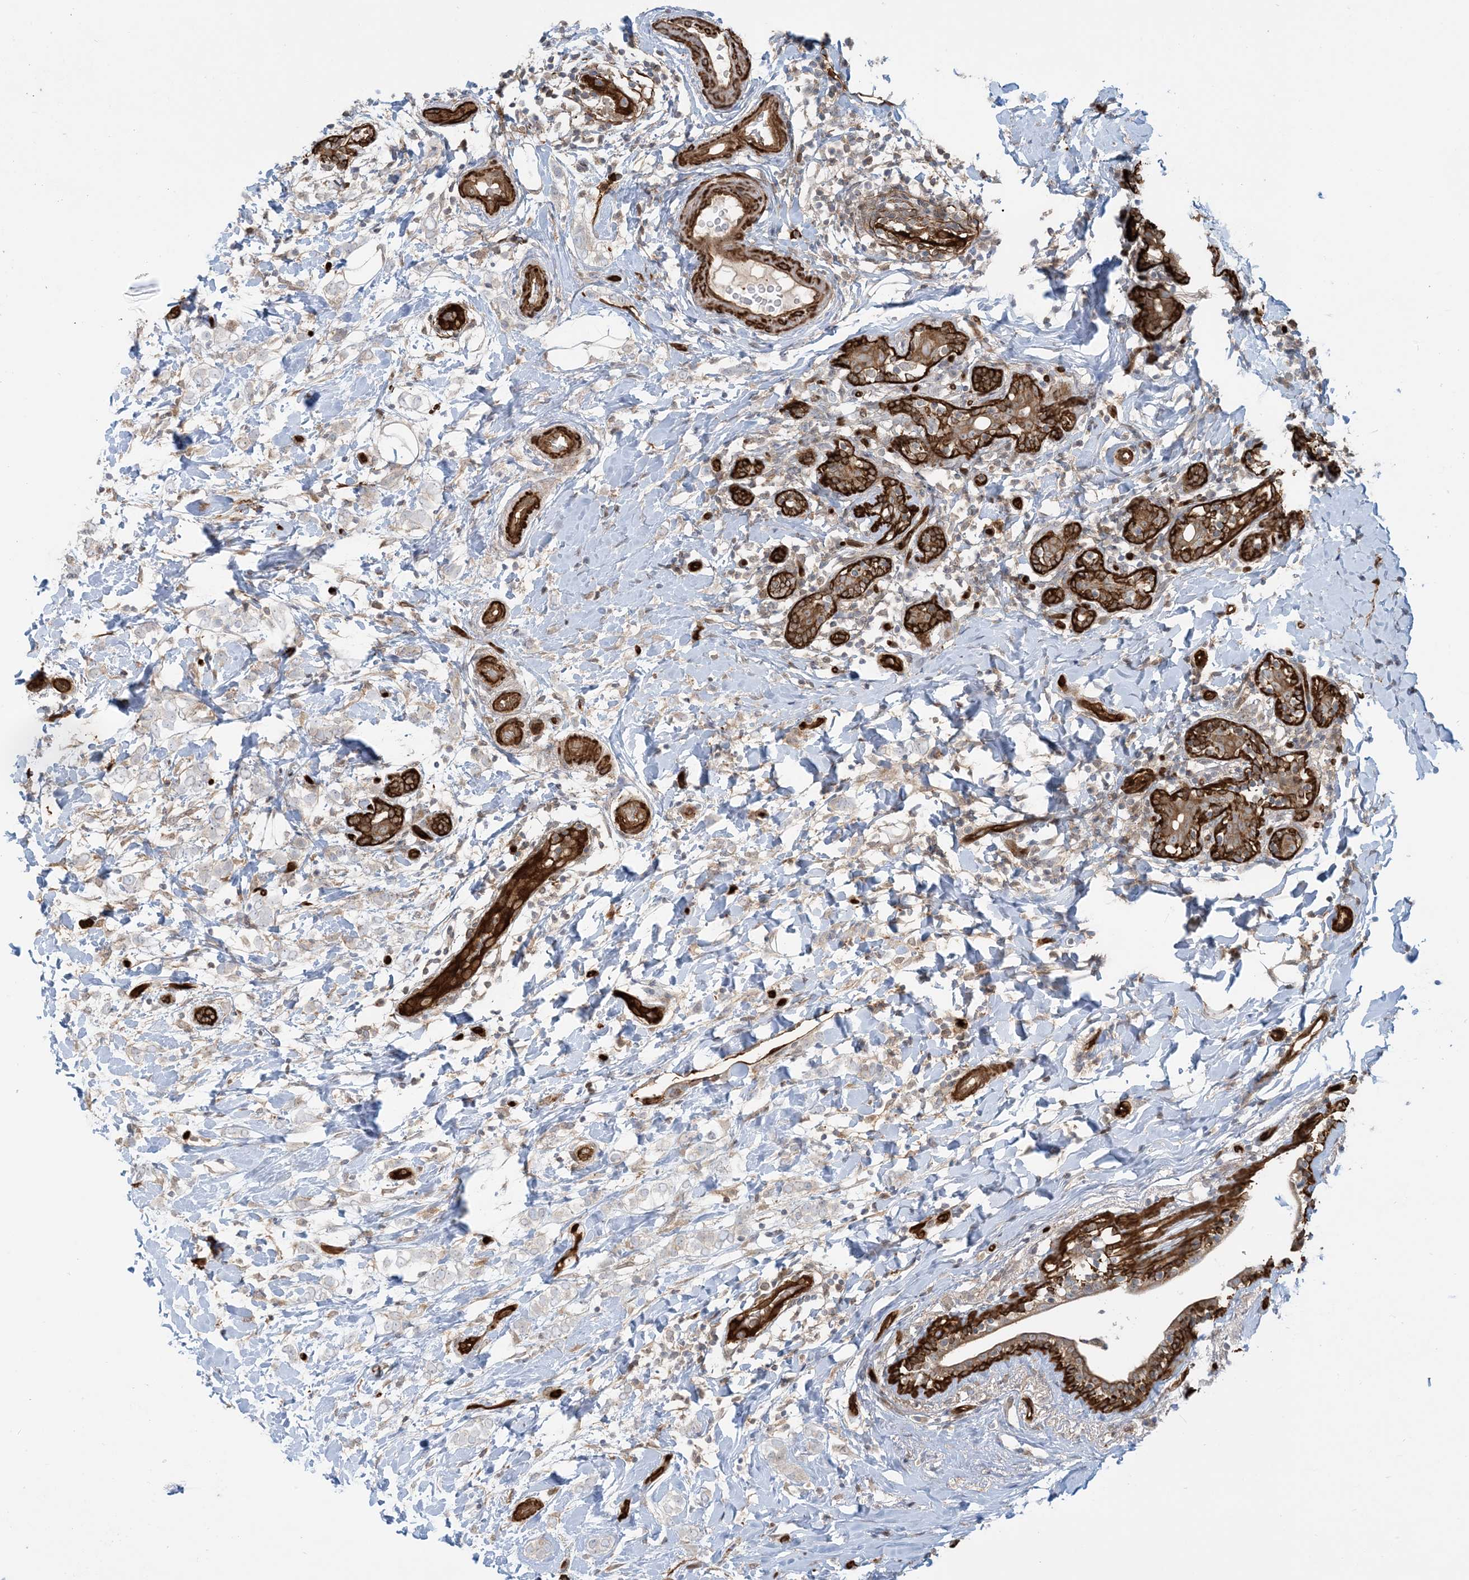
{"staining": {"intensity": "negative", "quantity": "none", "location": "none"}, "tissue": "breast cancer", "cell_type": "Tumor cells", "image_type": "cancer", "snomed": [{"axis": "morphology", "description": "Normal tissue, NOS"}, {"axis": "morphology", "description": "Lobular carcinoma"}, {"axis": "topography", "description": "Breast"}], "caption": "Immunohistochemistry of lobular carcinoma (breast) displays no positivity in tumor cells.", "gene": "PPM1F", "patient": {"sex": "female", "age": 47}}